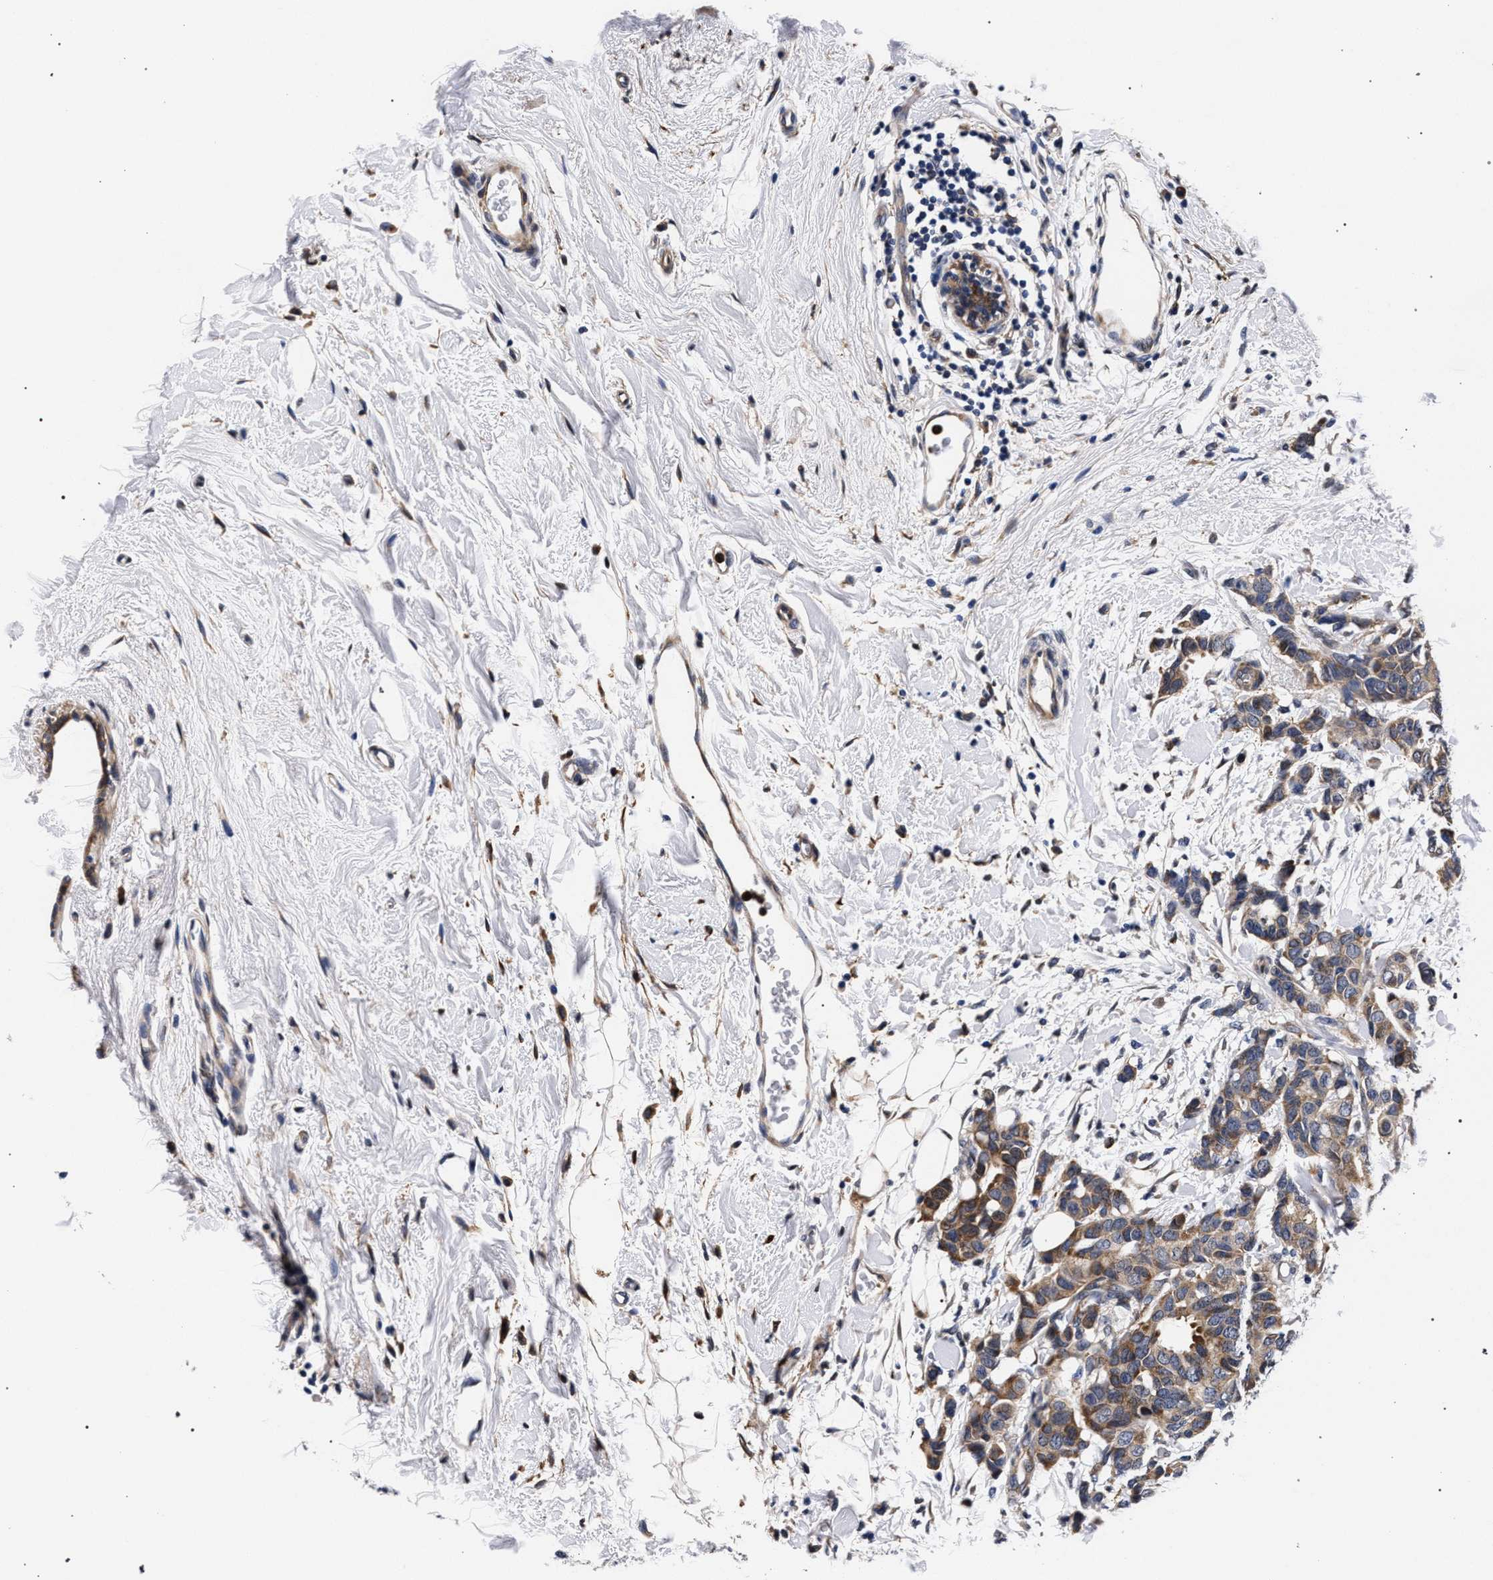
{"staining": {"intensity": "moderate", "quantity": ">75%", "location": "cytoplasmic/membranous"}, "tissue": "breast cancer", "cell_type": "Tumor cells", "image_type": "cancer", "snomed": [{"axis": "morphology", "description": "Duct carcinoma"}, {"axis": "topography", "description": "Breast"}], "caption": "Protein staining demonstrates moderate cytoplasmic/membranous staining in about >75% of tumor cells in breast infiltrating ductal carcinoma.", "gene": "ZNF462", "patient": {"sex": "female", "age": 87}}